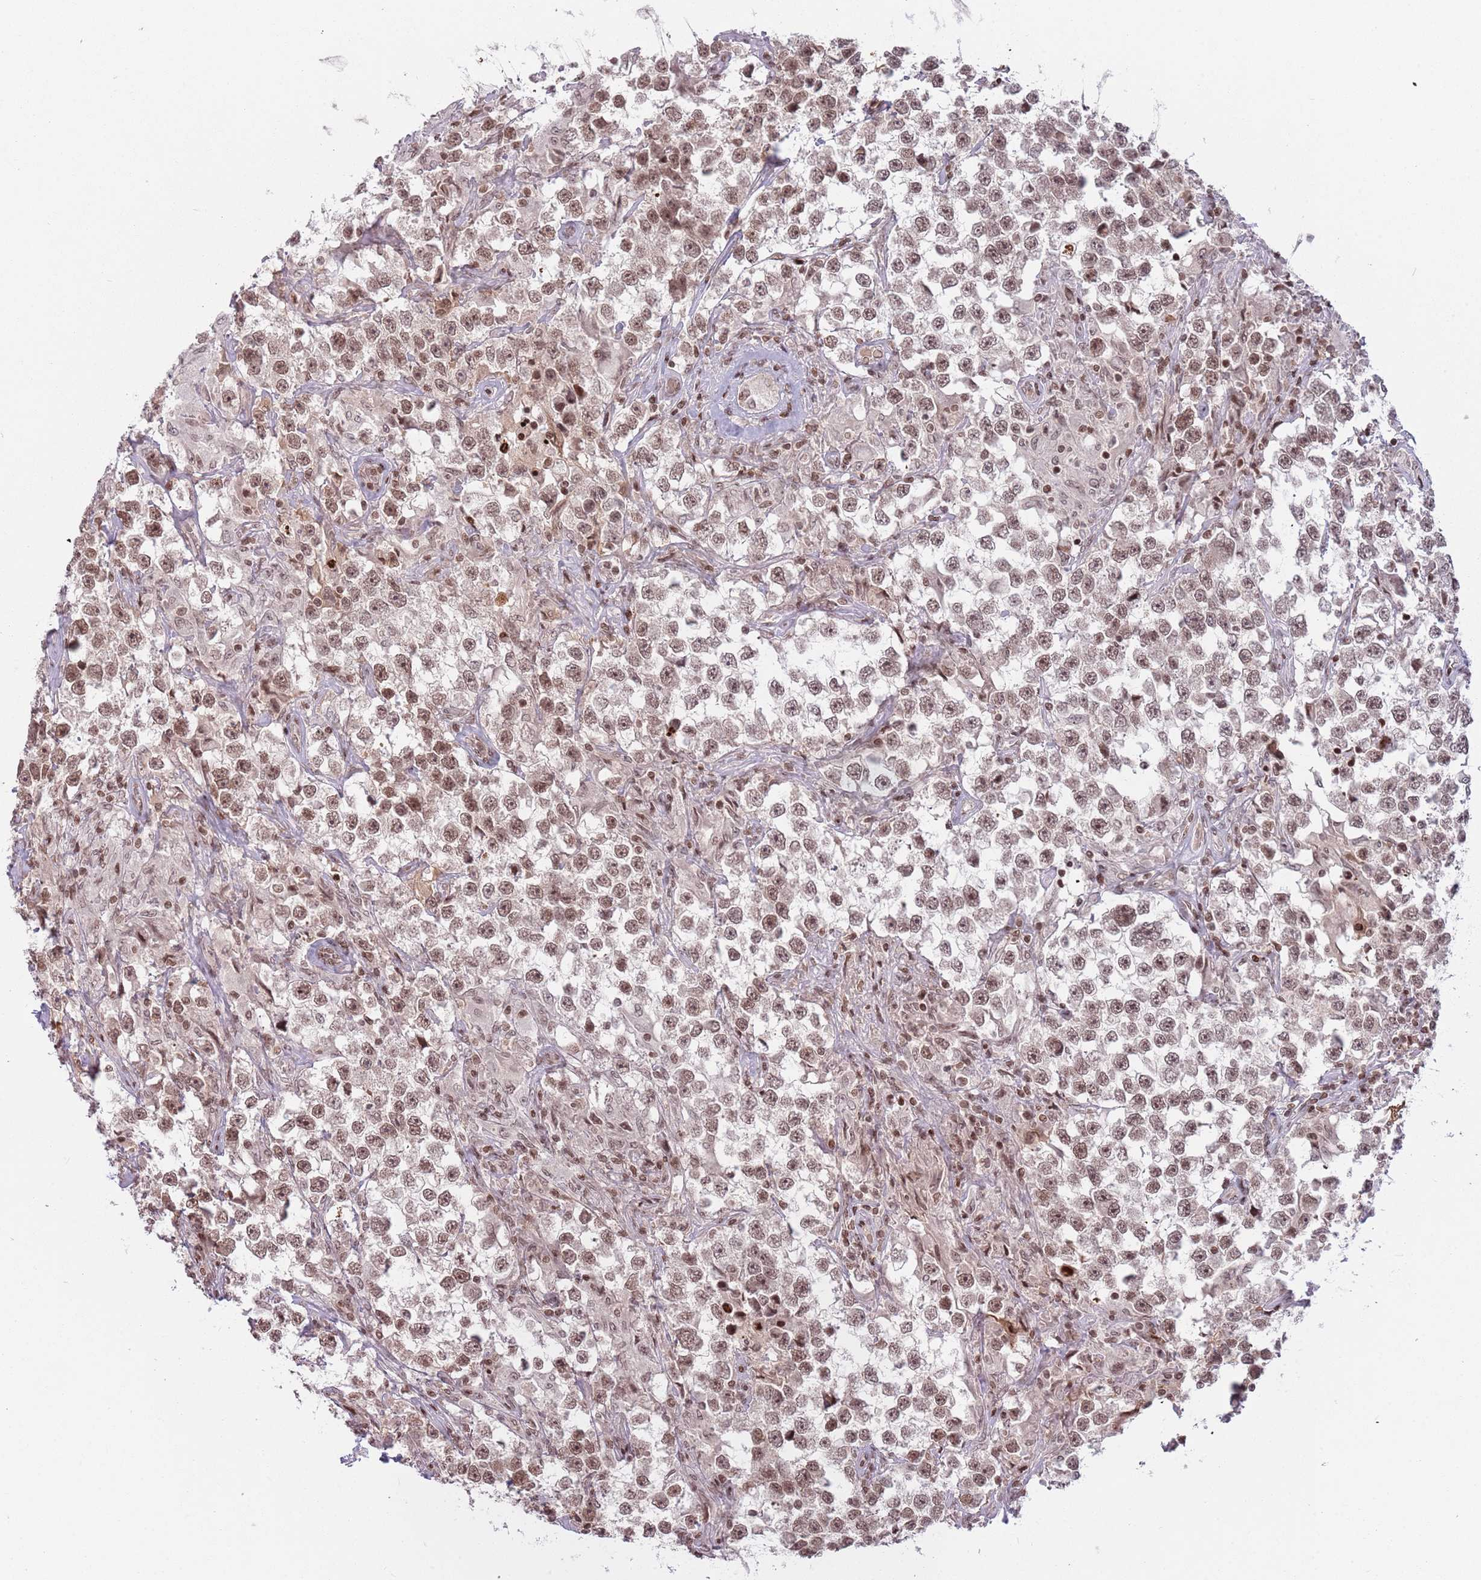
{"staining": {"intensity": "moderate", "quantity": ">75%", "location": "nuclear"}, "tissue": "testis cancer", "cell_type": "Tumor cells", "image_type": "cancer", "snomed": [{"axis": "morphology", "description": "Seminoma, NOS"}, {"axis": "topography", "description": "Testis"}], "caption": "IHC image of neoplastic tissue: testis cancer (seminoma) stained using immunohistochemistry (IHC) demonstrates medium levels of moderate protein expression localized specifically in the nuclear of tumor cells, appearing as a nuclear brown color.", "gene": "SH3RF3", "patient": {"sex": "male", "age": 46}}